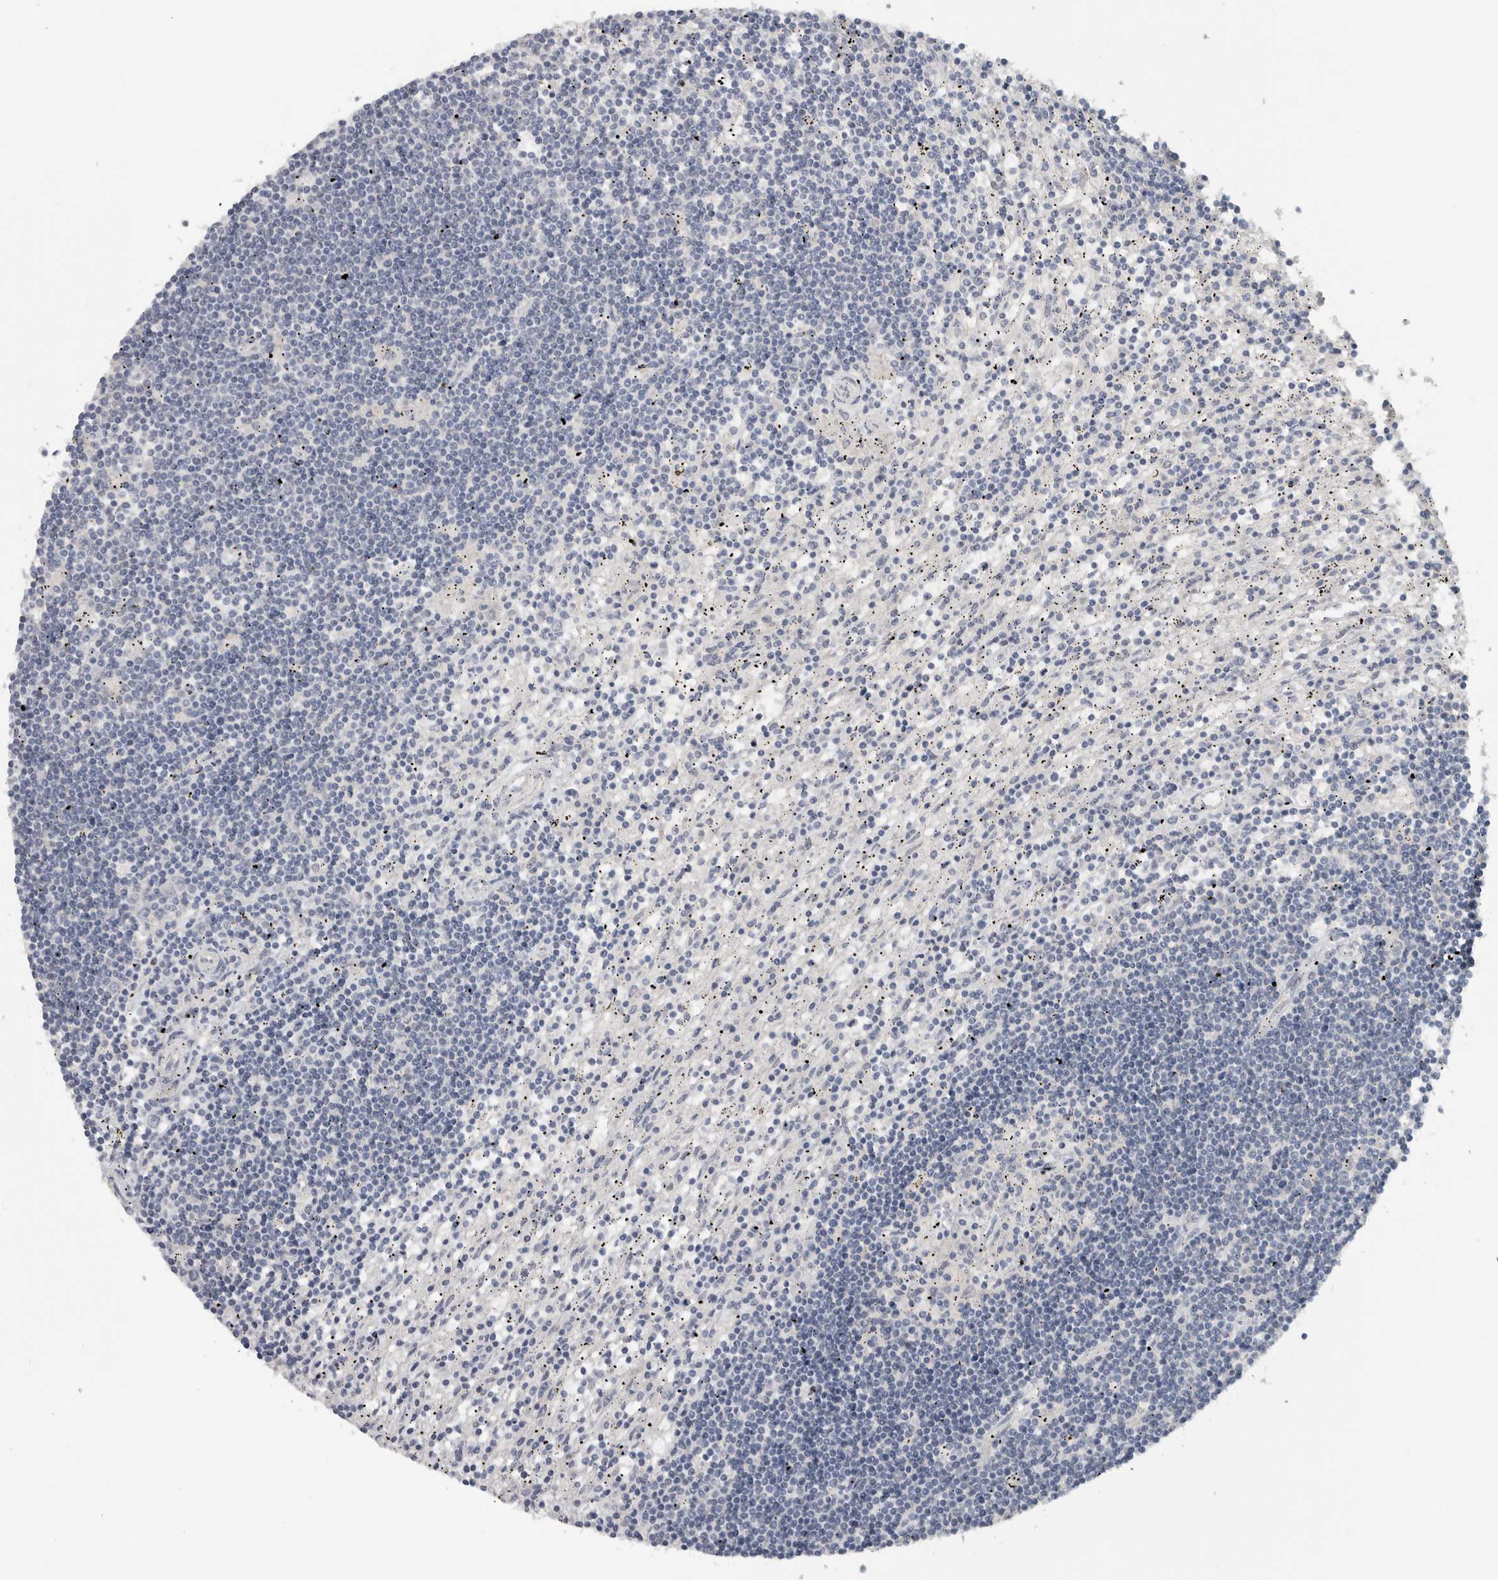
{"staining": {"intensity": "negative", "quantity": "none", "location": "none"}, "tissue": "lymphoma", "cell_type": "Tumor cells", "image_type": "cancer", "snomed": [{"axis": "morphology", "description": "Malignant lymphoma, non-Hodgkin's type, Low grade"}, {"axis": "topography", "description": "Spleen"}], "caption": "Immunohistochemical staining of malignant lymphoma, non-Hodgkin's type (low-grade) exhibits no significant expression in tumor cells.", "gene": "REG4", "patient": {"sex": "male", "age": 76}}